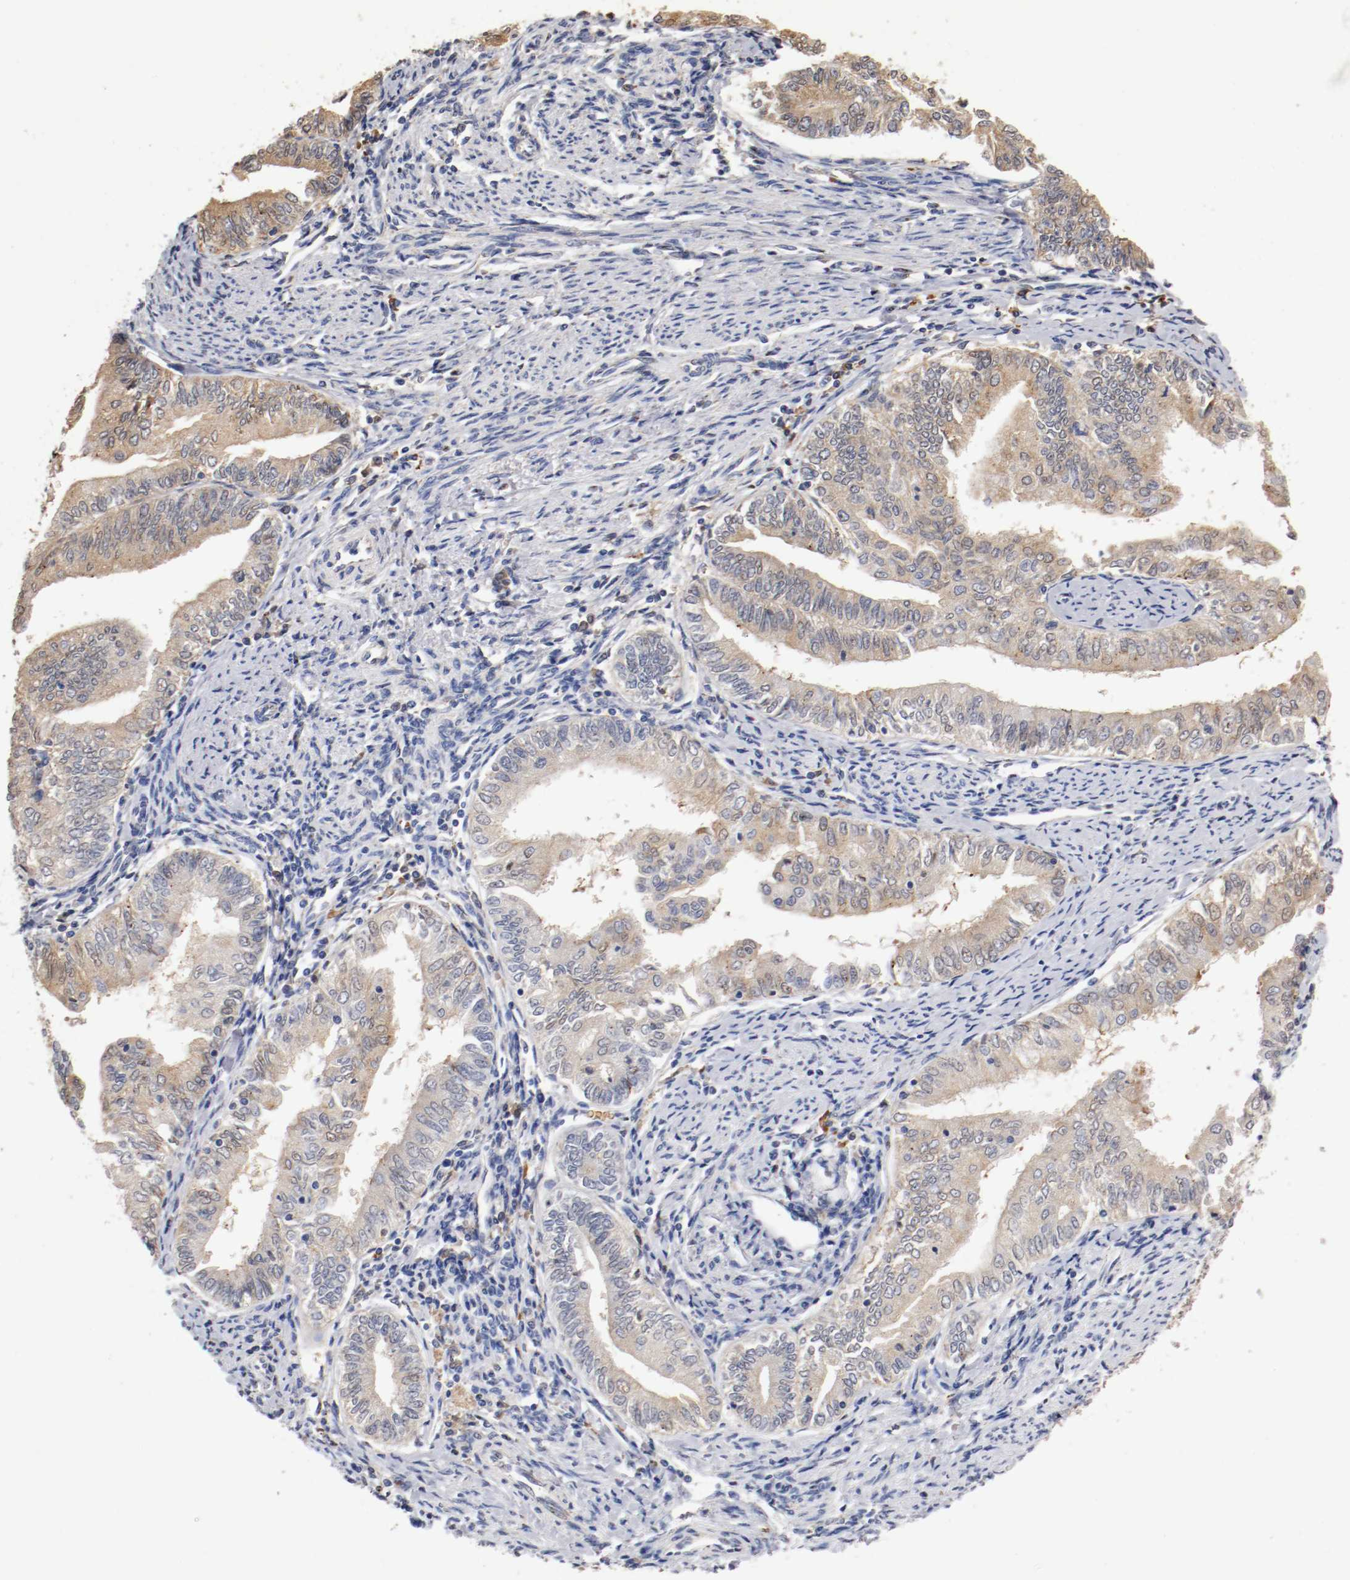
{"staining": {"intensity": "weak", "quantity": ">75%", "location": "cytoplasmic/membranous"}, "tissue": "endometrial cancer", "cell_type": "Tumor cells", "image_type": "cancer", "snomed": [{"axis": "morphology", "description": "Adenocarcinoma, NOS"}, {"axis": "topography", "description": "Endometrium"}], "caption": "Brown immunohistochemical staining in endometrial adenocarcinoma demonstrates weak cytoplasmic/membranous staining in approximately >75% of tumor cells.", "gene": "TNFSF13", "patient": {"sex": "female", "age": 66}}